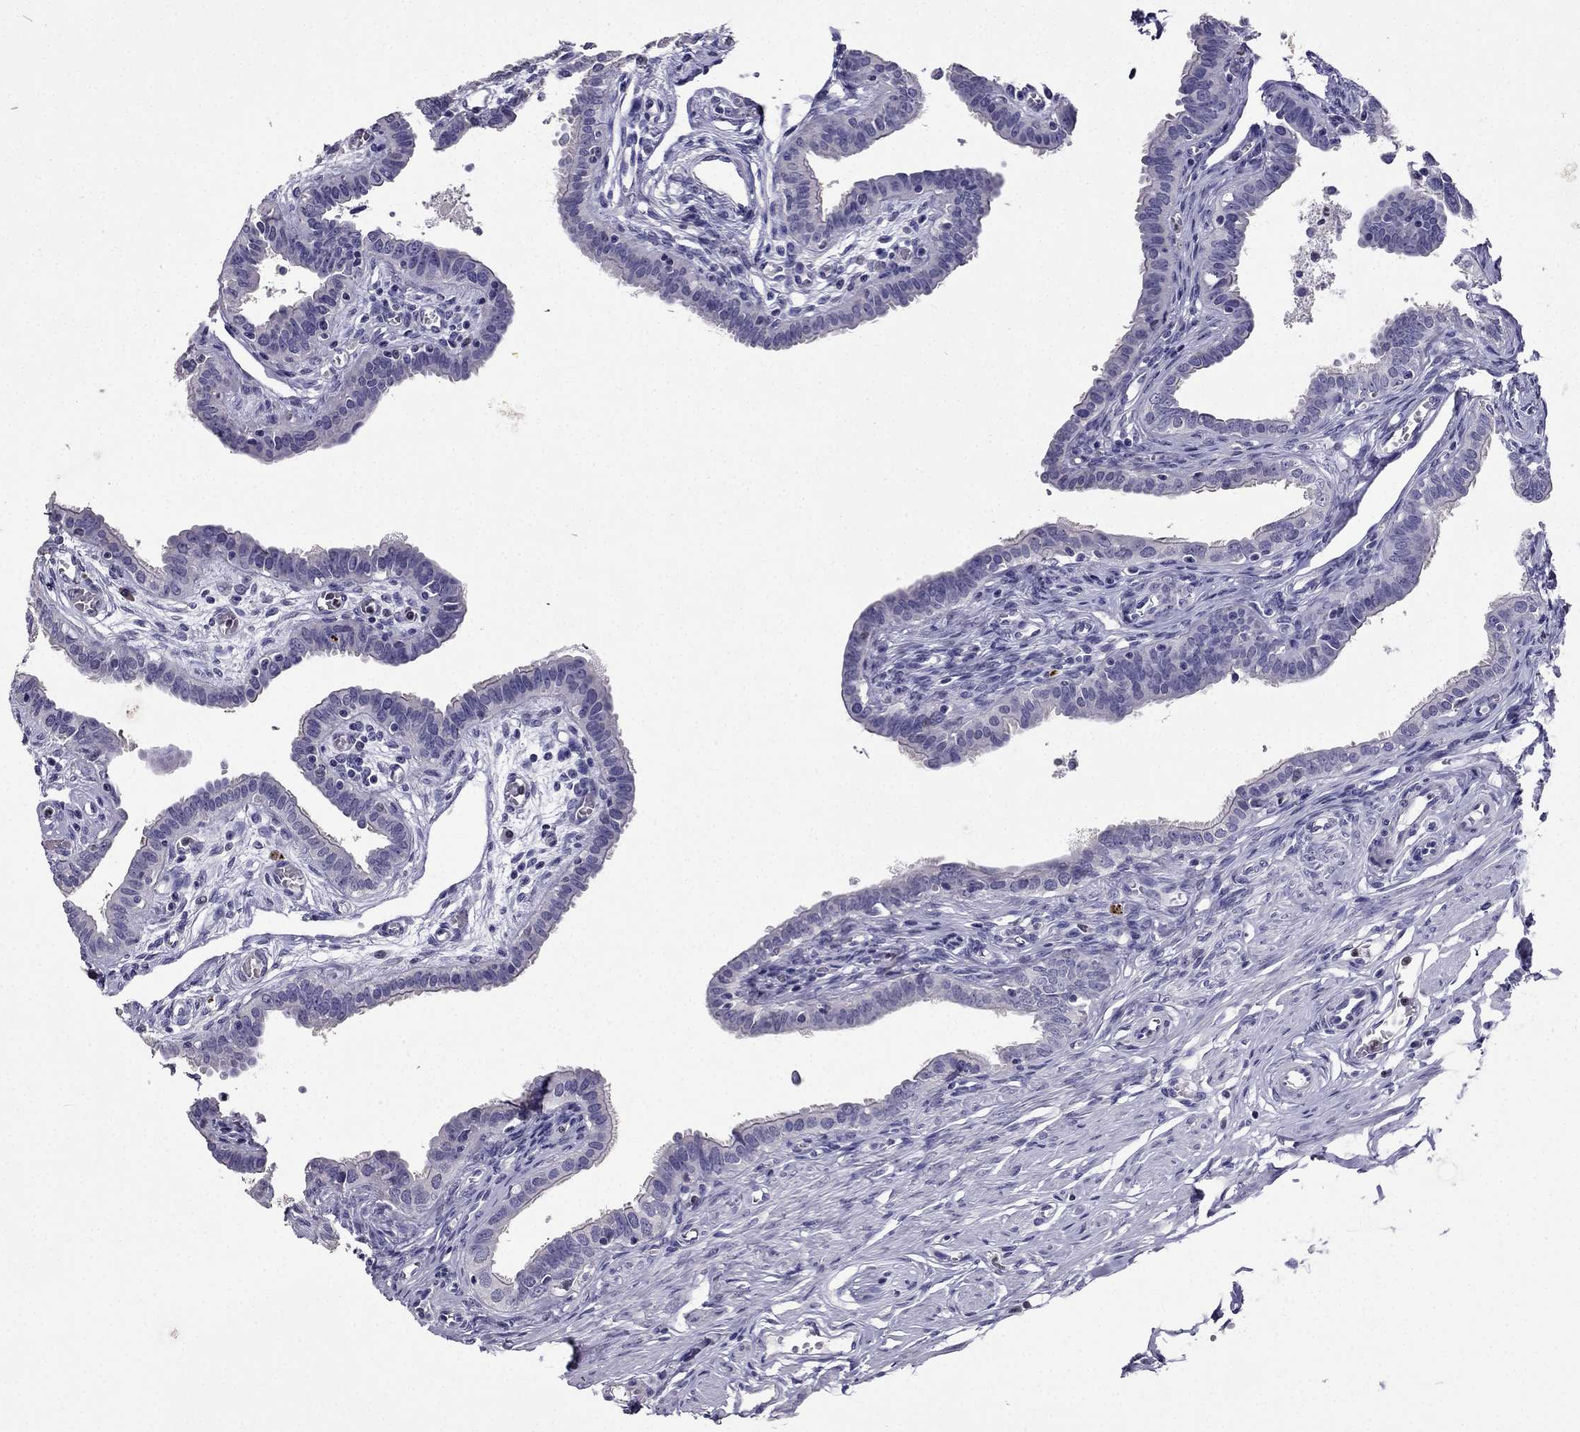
{"staining": {"intensity": "negative", "quantity": "none", "location": "none"}, "tissue": "fallopian tube", "cell_type": "Glandular cells", "image_type": "normal", "snomed": [{"axis": "morphology", "description": "Normal tissue, NOS"}, {"axis": "morphology", "description": "Carcinoma, endometroid"}, {"axis": "topography", "description": "Fallopian tube"}, {"axis": "topography", "description": "Ovary"}], "caption": "Immunohistochemistry of normal human fallopian tube exhibits no expression in glandular cells.", "gene": "ARID3A", "patient": {"sex": "female", "age": 42}}